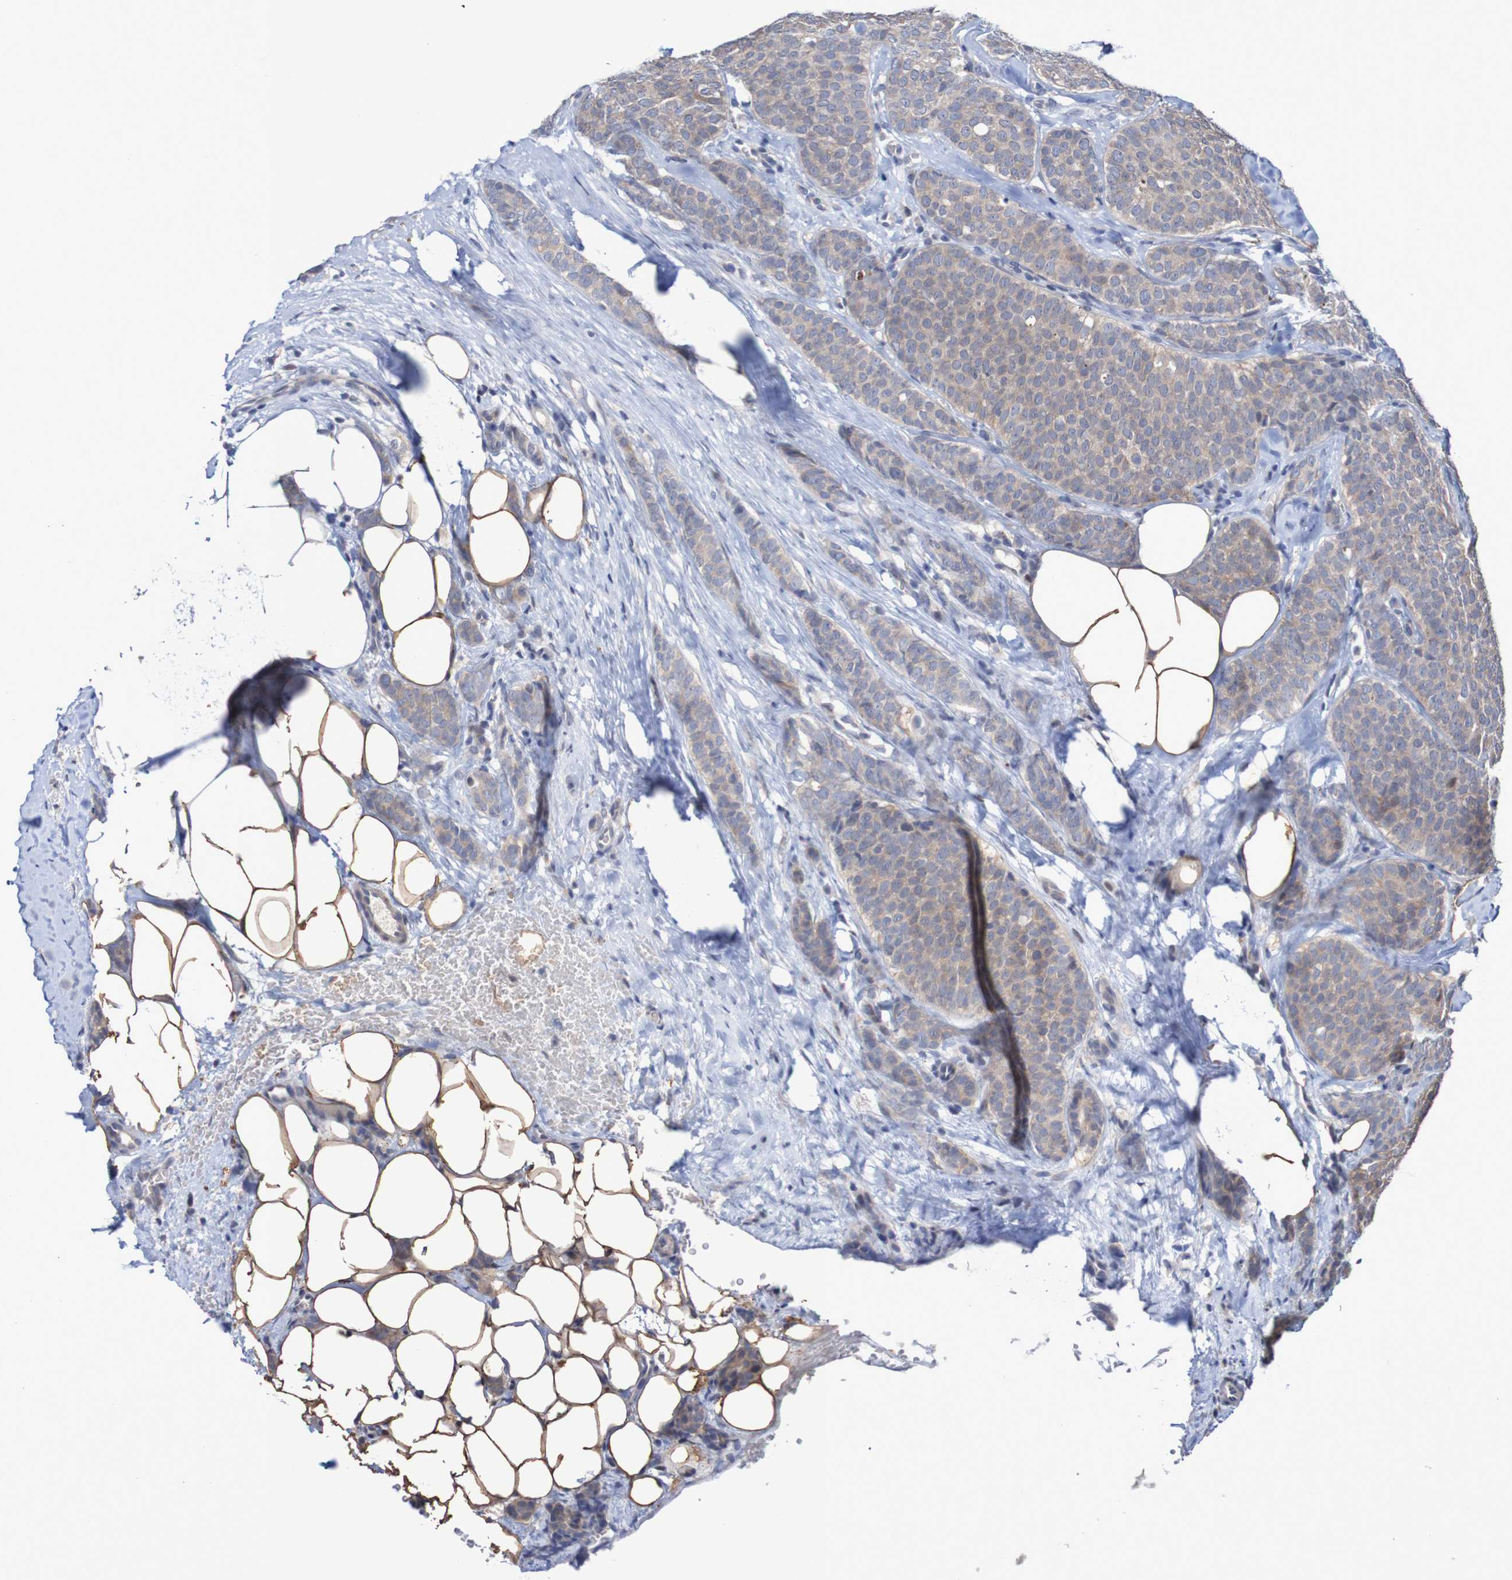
{"staining": {"intensity": "weak", "quantity": ">75%", "location": "cytoplasmic/membranous"}, "tissue": "breast cancer", "cell_type": "Tumor cells", "image_type": "cancer", "snomed": [{"axis": "morphology", "description": "Lobular carcinoma"}, {"axis": "topography", "description": "Skin"}, {"axis": "topography", "description": "Breast"}], "caption": "IHC of human breast cancer displays low levels of weak cytoplasmic/membranous positivity in approximately >75% of tumor cells.", "gene": "FBP2", "patient": {"sex": "female", "age": 46}}